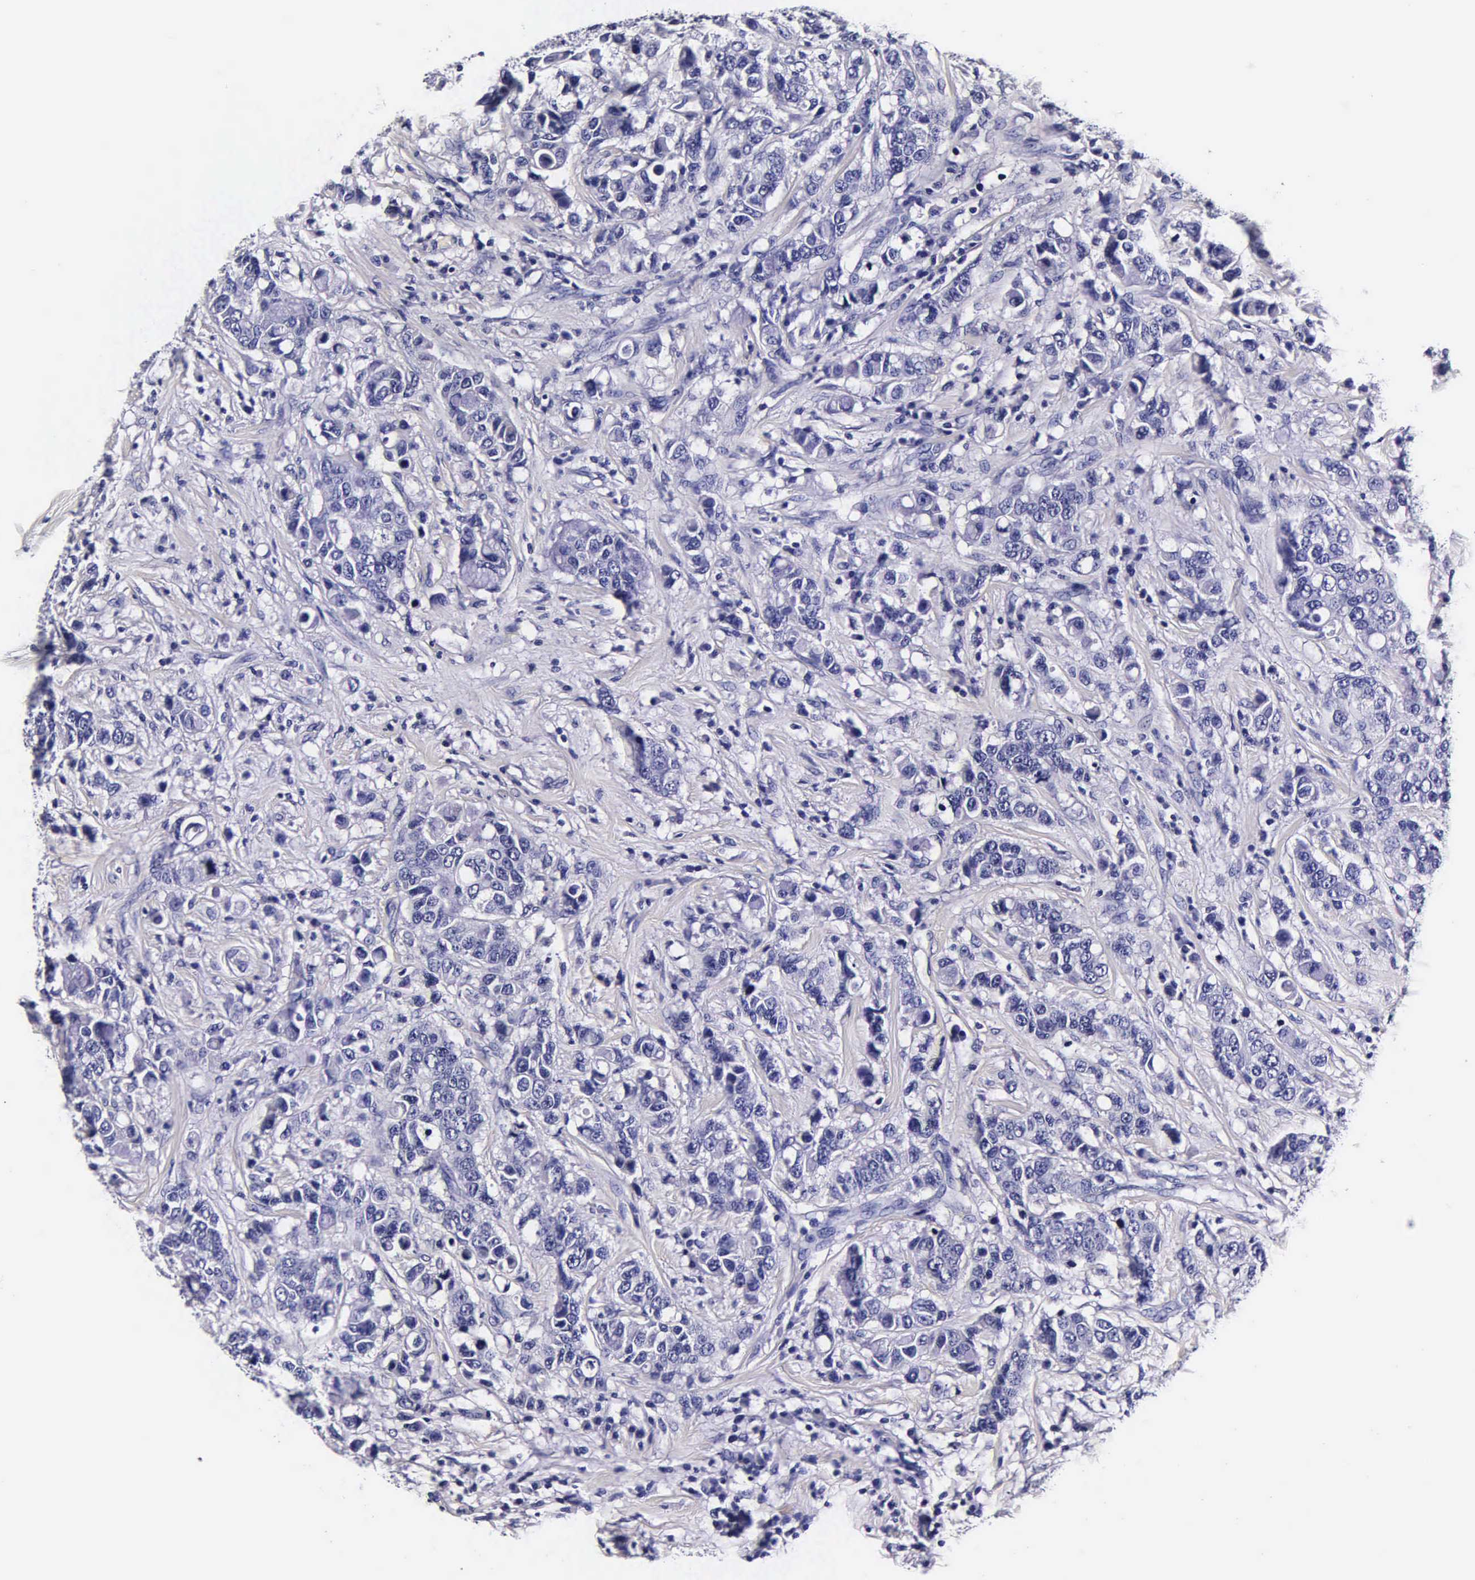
{"staining": {"intensity": "negative", "quantity": "none", "location": "none"}, "tissue": "breast cancer", "cell_type": "Tumor cells", "image_type": "cancer", "snomed": [{"axis": "morphology", "description": "Duct carcinoma"}, {"axis": "topography", "description": "Breast"}], "caption": "This is an immunohistochemistry image of breast cancer. There is no expression in tumor cells.", "gene": "IAPP", "patient": {"sex": "female", "age": 27}}